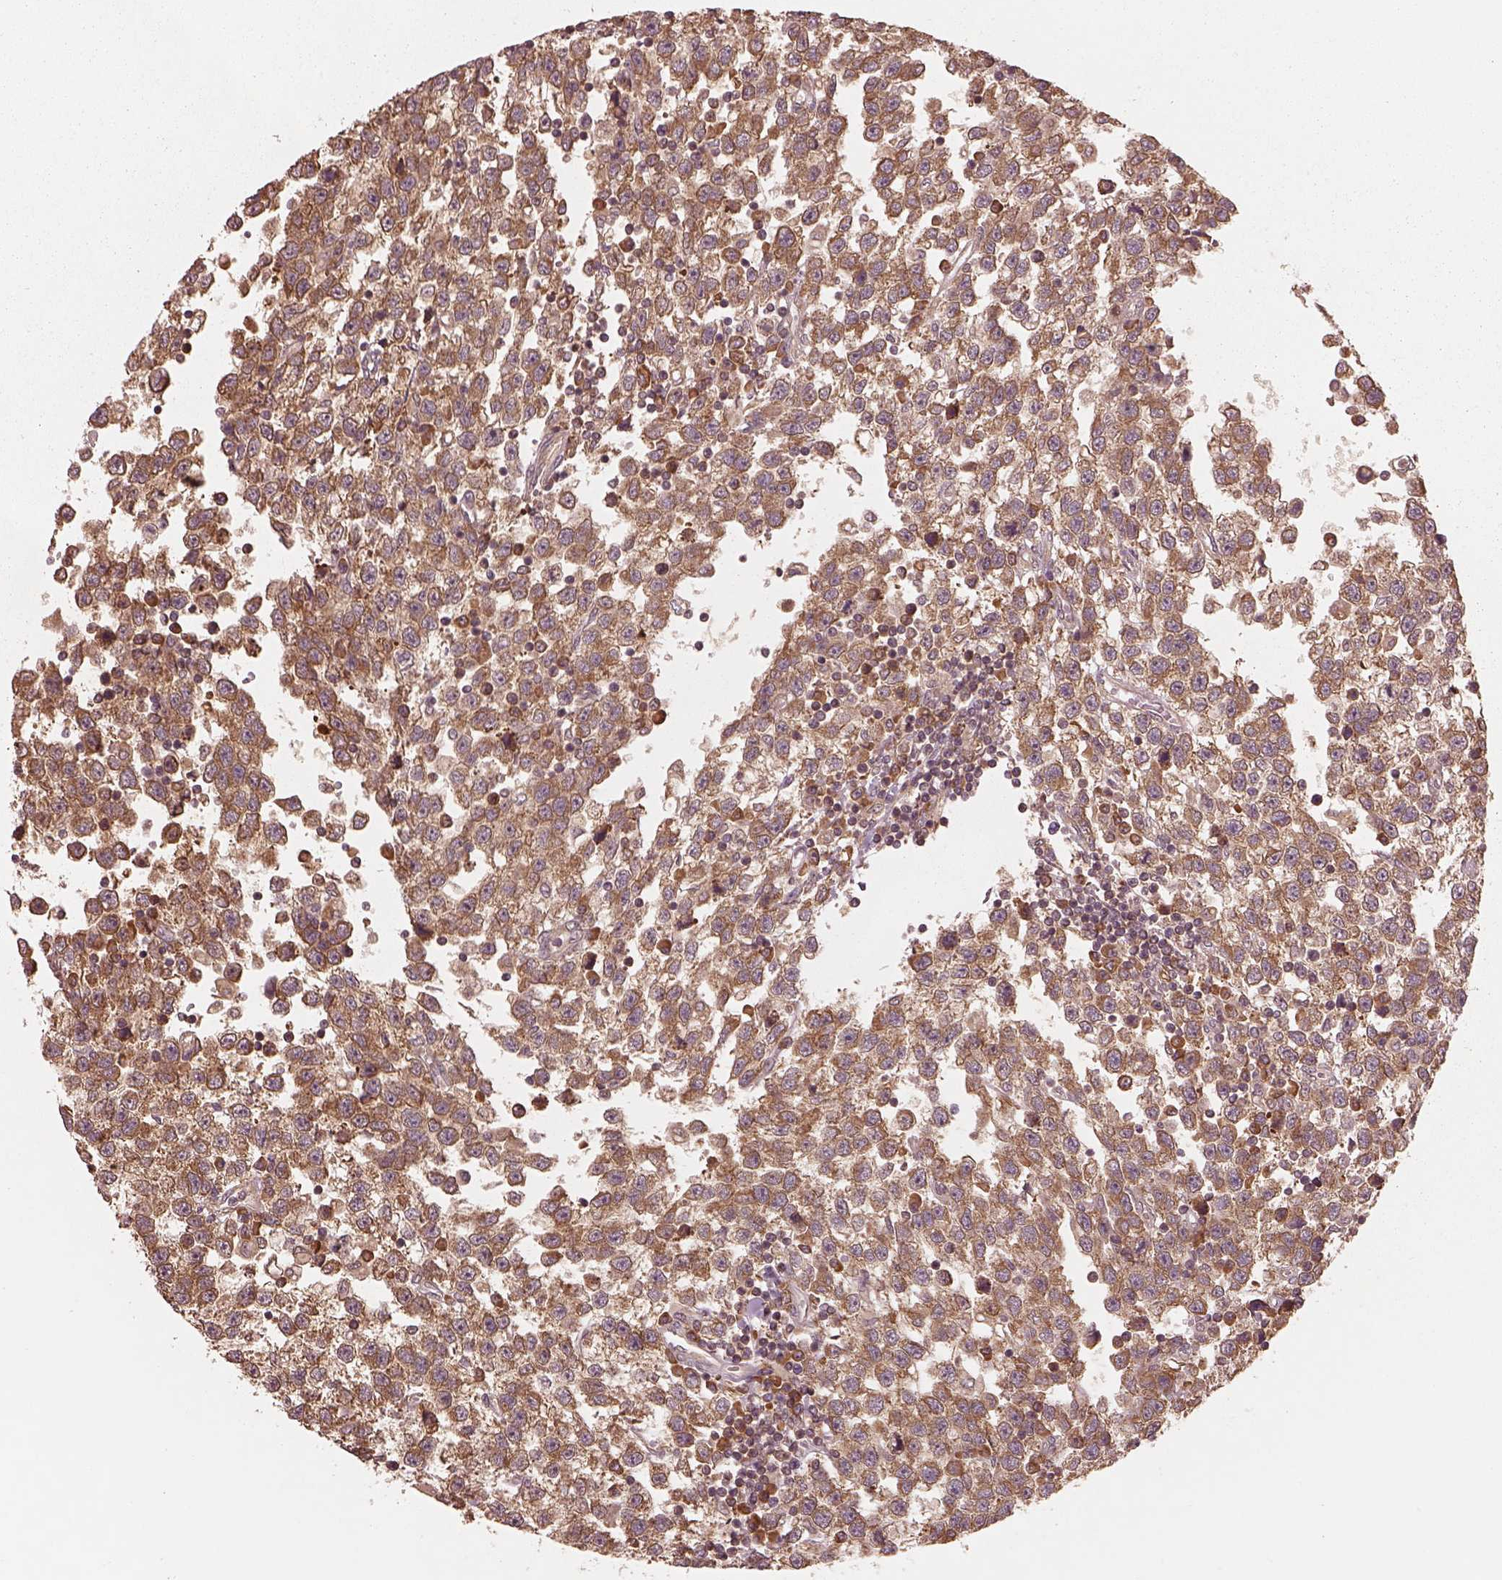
{"staining": {"intensity": "moderate", "quantity": ">75%", "location": "cytoplasmic/membranous"}, "tissue": "testis cancer", "cell_type": "Tumor cells", "image_type": "cancer", "snomed": [{"axis": "morphology", "description": "Seminoma, NOS"}, {"axis": "topography", "description": "Testis"}], "caption": "High-magnification brightfield microscopy of testis cancer stained with DAB (3,3'-diaminobenzidine) (brown) and counterstained with hematoxylin (blue). tumor cells exhibit moderate cytoplasmic/membranous positivity is present in approximately>75% of cells. Nuclei are stained in blue.", "gene": "RPS5", "patient": {"sex": "male", "age": 34}}